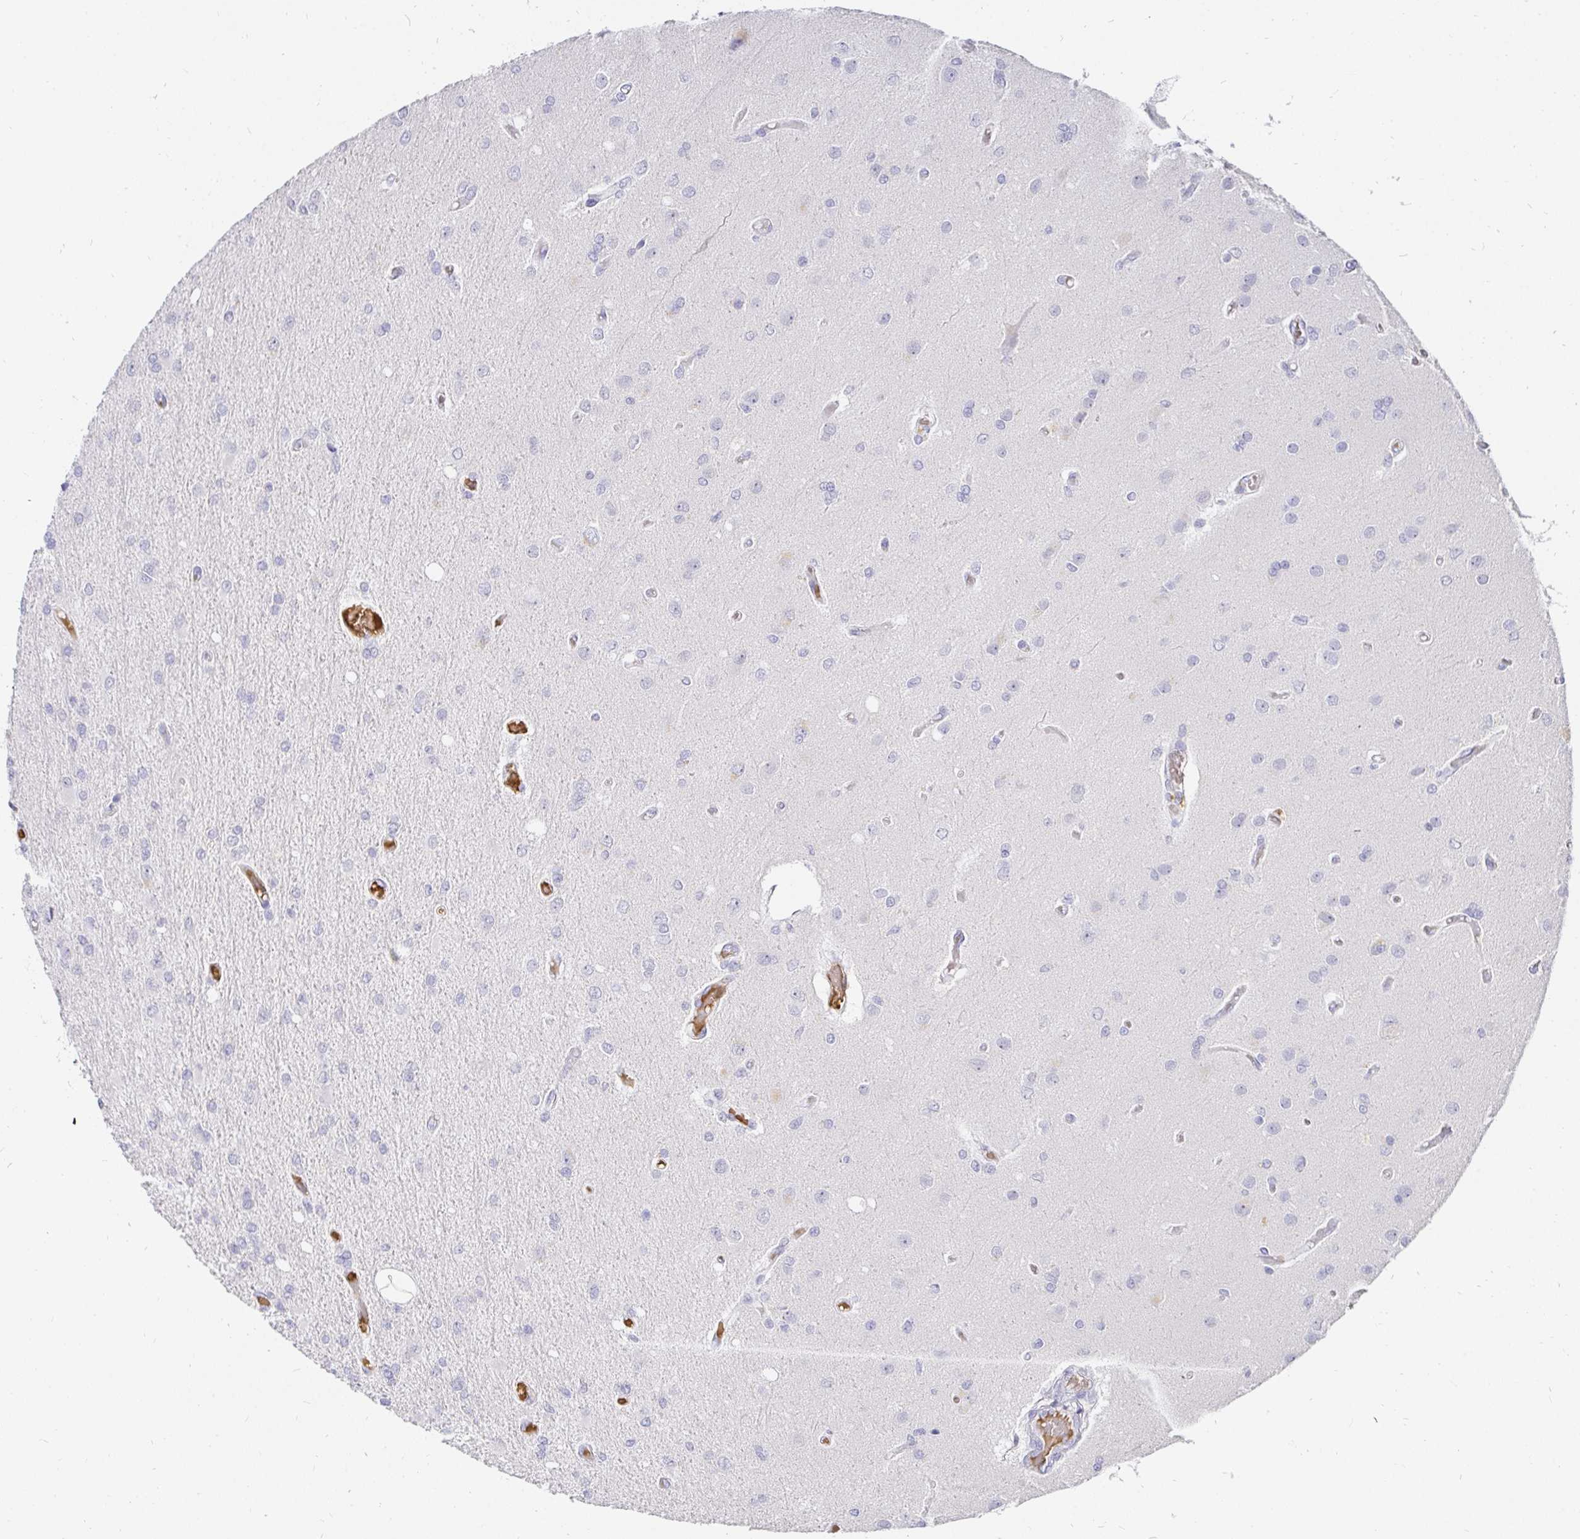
{"staining": {"intensity": "negative", "quantity": "none", "location": "none"}, "tissue": "glioma", "cell_type": "Tumor cells", "image_type": "cancer", "snomed": [{"axis": "morphology", "description": "Glioma, malignant, High grade"}, {"axis": "topography", "description": "Brain"}], "caption": "An image of human glioma is negative for staining in tumor cells. (DAB immunohistochemistry visualized using brightfield microscopy, high magnification).", "gene": "FGF21", "patient": {"sex": "female", "age": 70}}